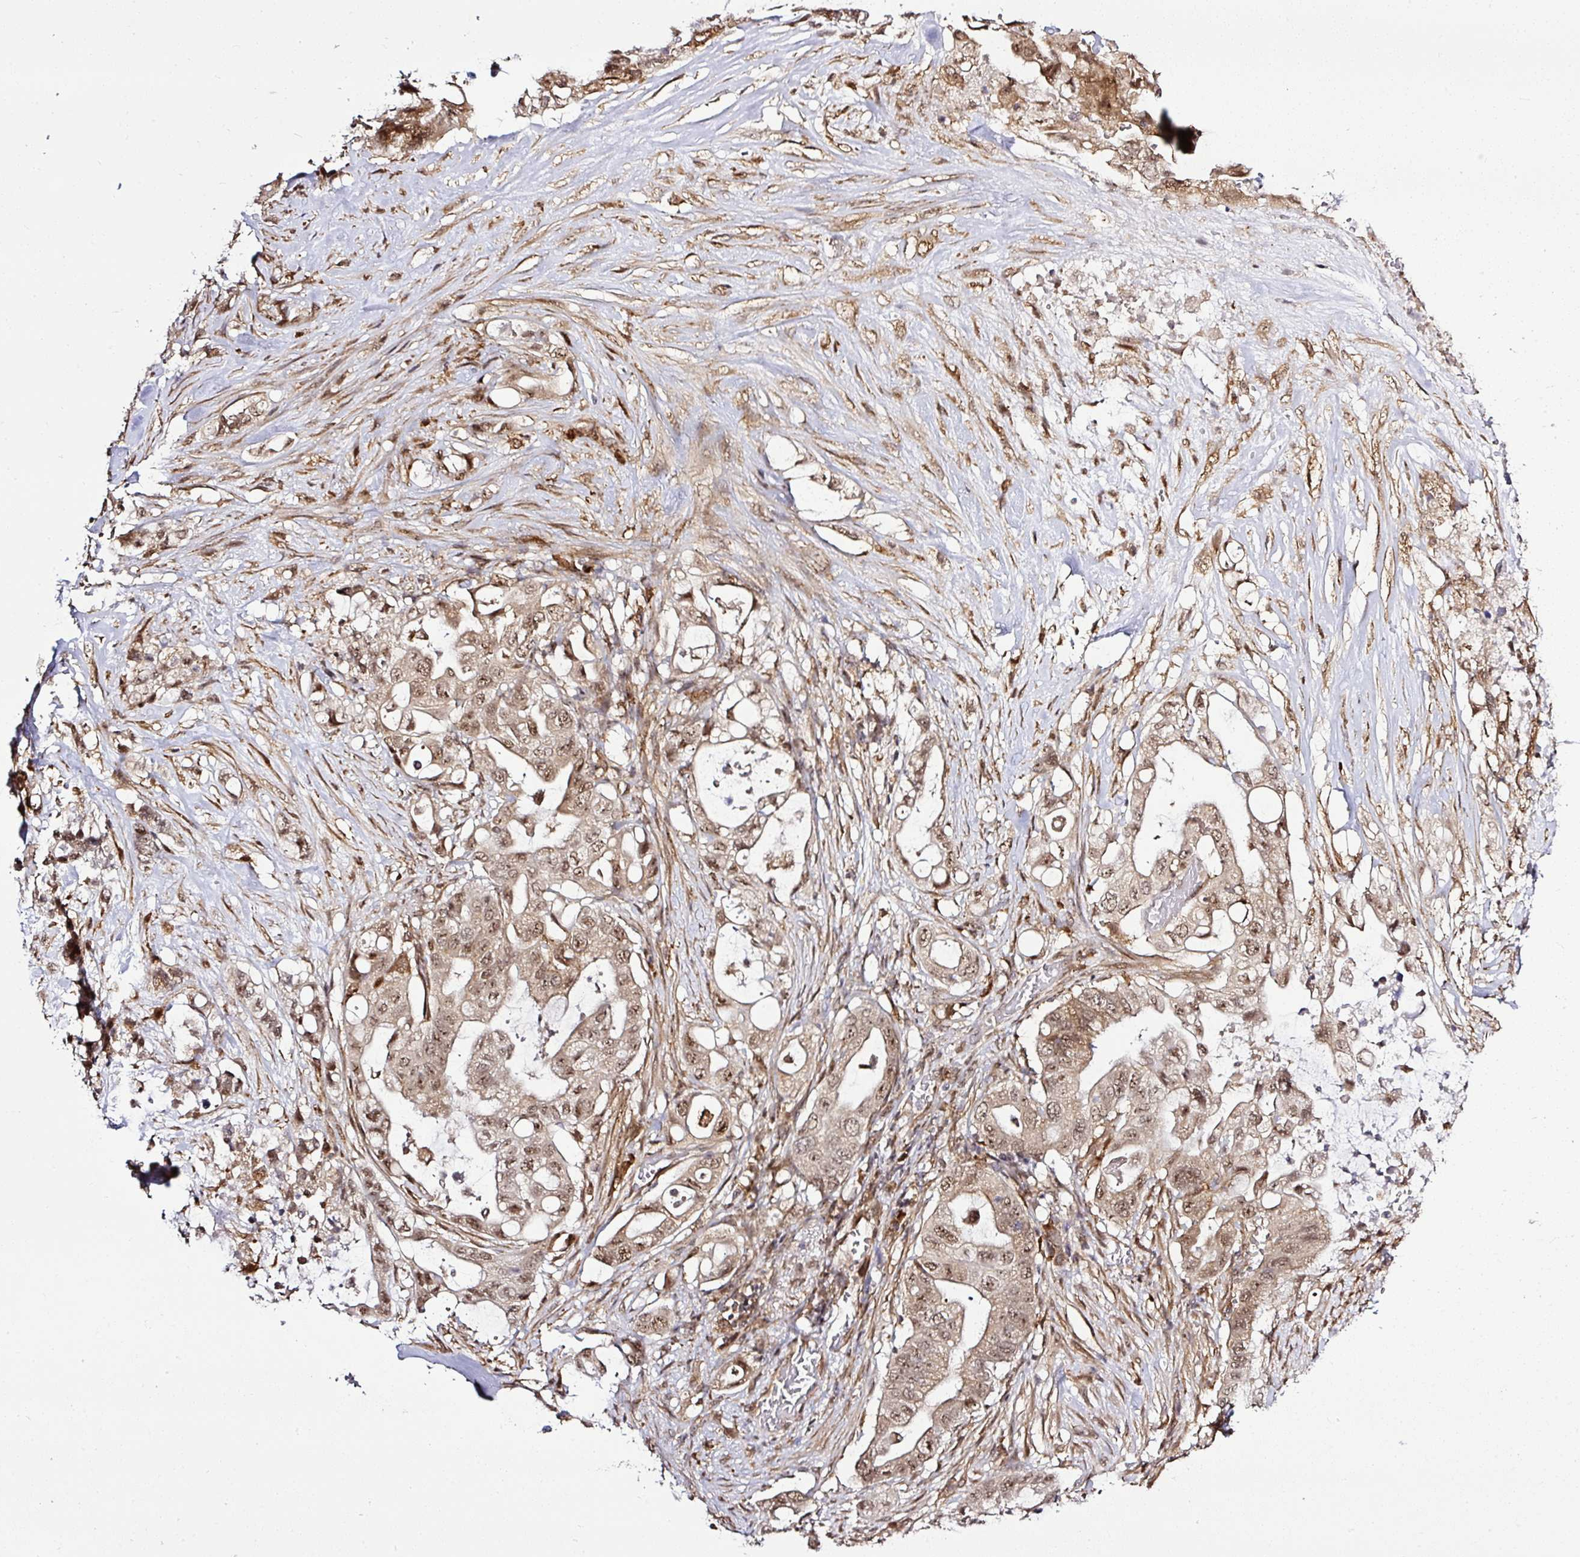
{"staining": {"intensity": "moderate", "quantity": ">75%", "location": "cytoplasmic/membranous,nuclear"}, "tissue": "pancreatic cancer", "cell_type": "Tumor cells", "image_type": "cancer", "snomed": [{"axis": "morphology", "description": "Adenocarcinoma, NOS"}, {"axis": "topography", "description": "Pancreas"}], "caption": "Tumor cells demonstrate medium levels of moderate cytoplasmic/membranous and nuclear positivity in about >75% of cells in human pancreatic cancer.", "gene": "FAM153A", "patient": {"sex": "female", "age": 72}}